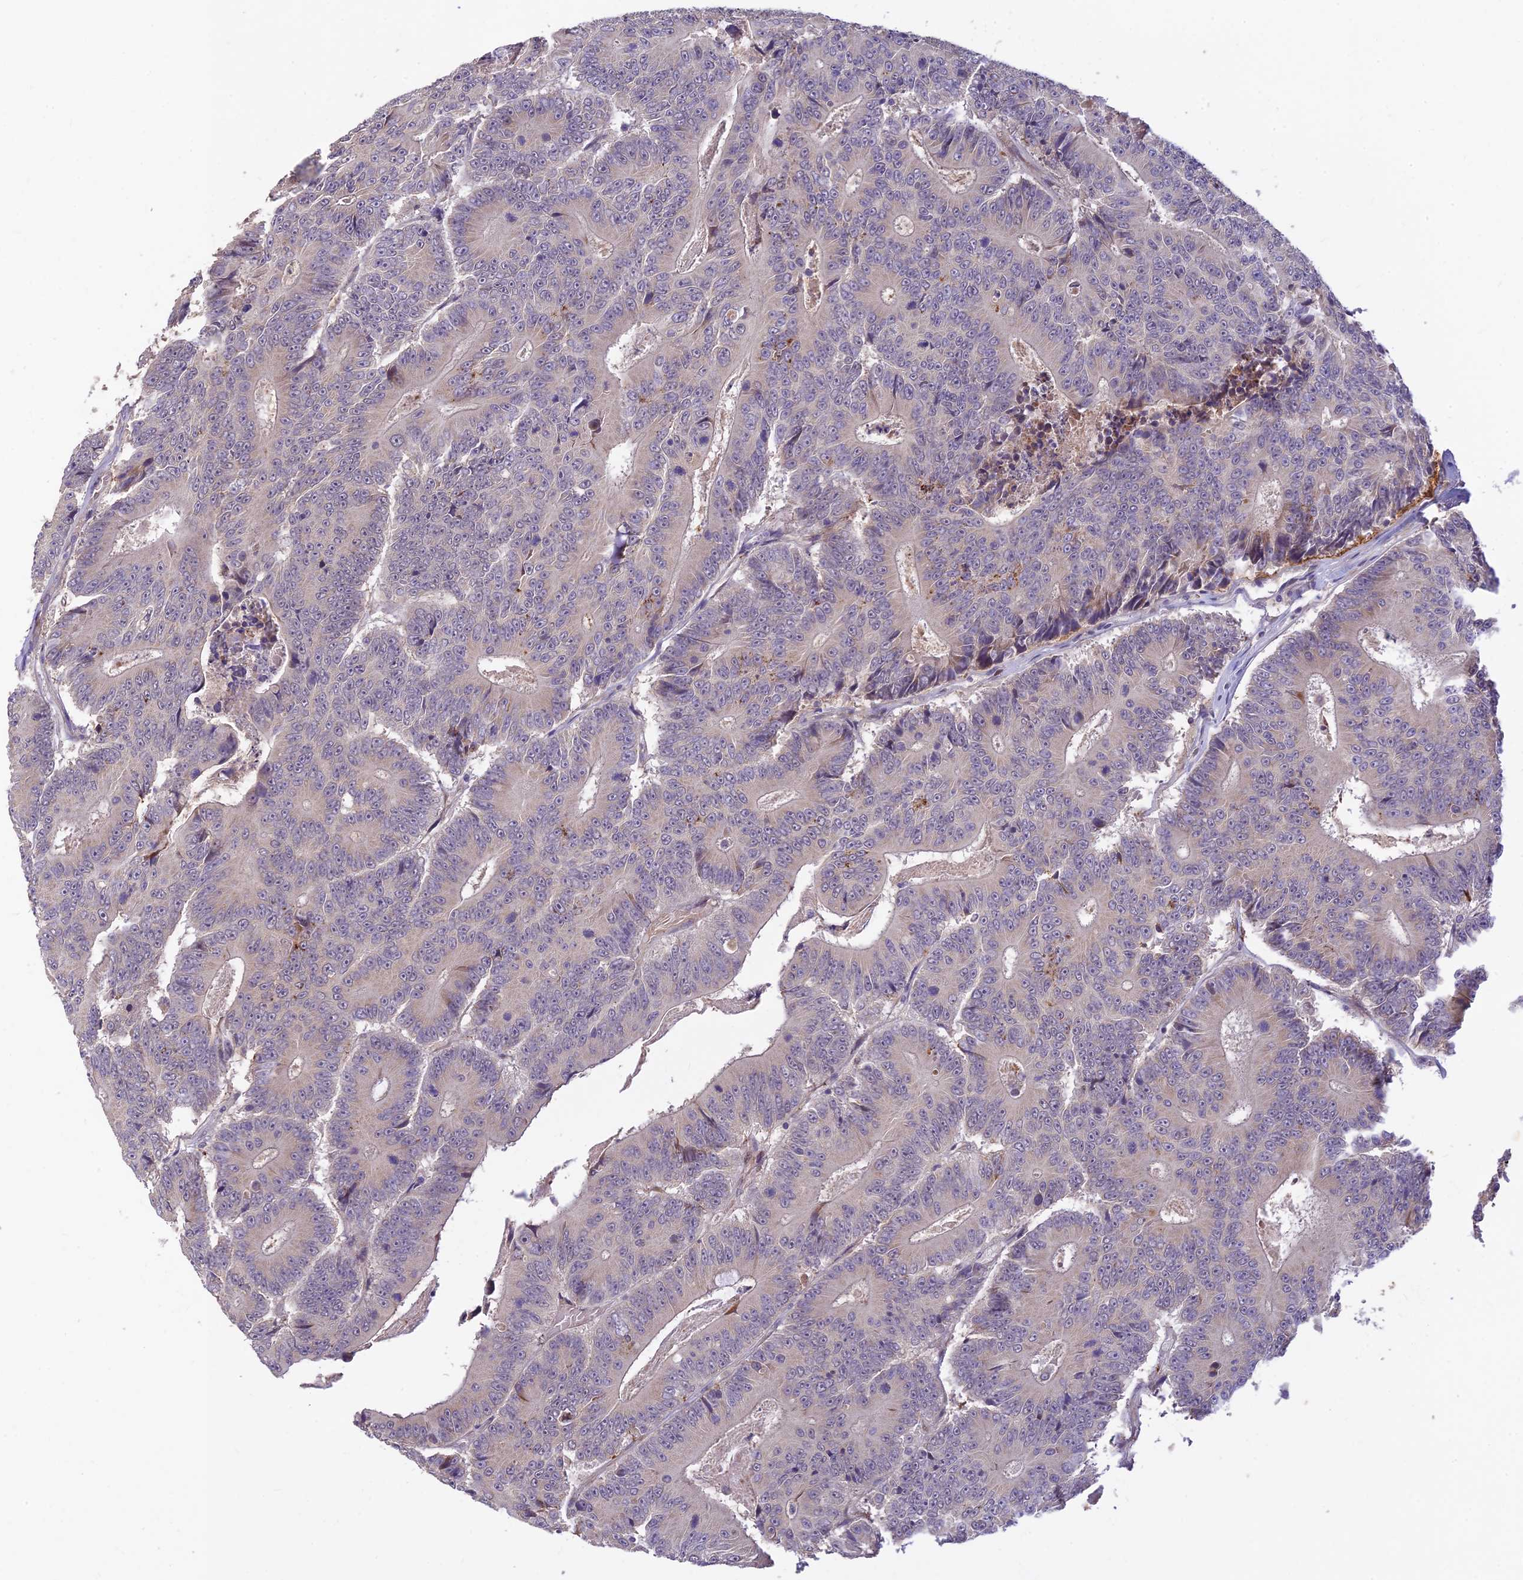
{"staining": {"intensity": "negative", "quantity": "none", "location": "none"}, "tissue": "colorectal cancer", "cell_type": "Tumor cells", "image_type": "cancer", "snomed": [{"axis": "morphology", "description": "Adenocarcinoma, NOS"}, {"axis": "topography", "description": "Colon"}], "caption": "Human colorectal adenocarcinoma stained for a protein using immunohistochemistry displays no expression in tumor cells.", "gene": "ASPDH", "patient": {"sex": "male", "age": 83}}